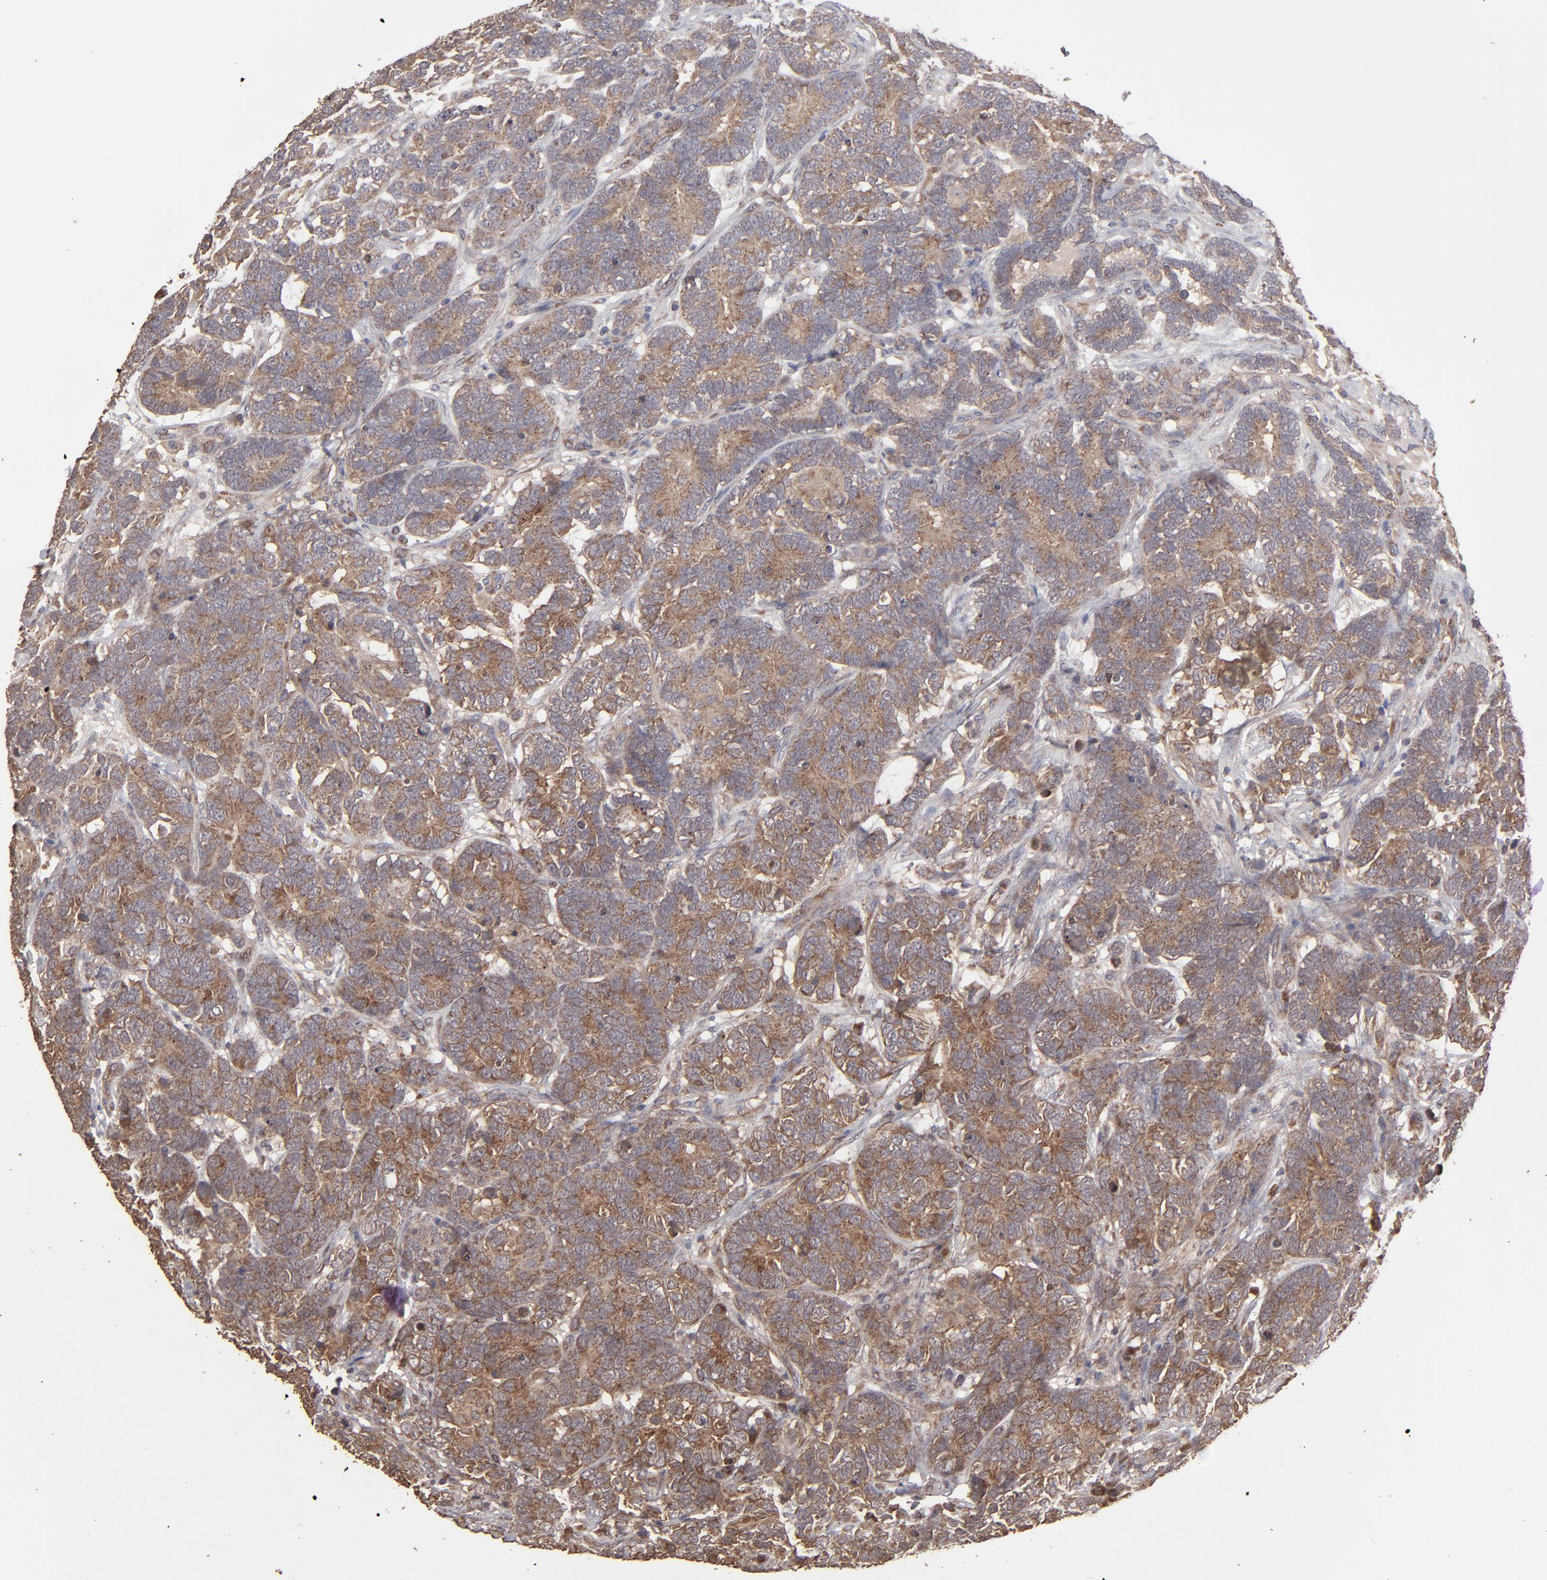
{"staining": {"intensity": "moderate", "quantity": ">75%", "location": "cytoplasmic/membranous"}, "tissue": "testis cancer", "cell_type": "Tumor cells", "image_type": "cancer", "snomed": [{"axis": "morphology", "description": "Carcinoma, Embryonal, NOS"}, {"axis": "topography", "description": "Testis"}], "caption": "Human testis cancer (embryonal carcinoma) stained with a brown dye exhibits moderate cytoplasmic/membranous positive expression in approximately >75% of tumor cells.", "gene": "MMP2", "patient": {"sex": "male", "age": 26}}